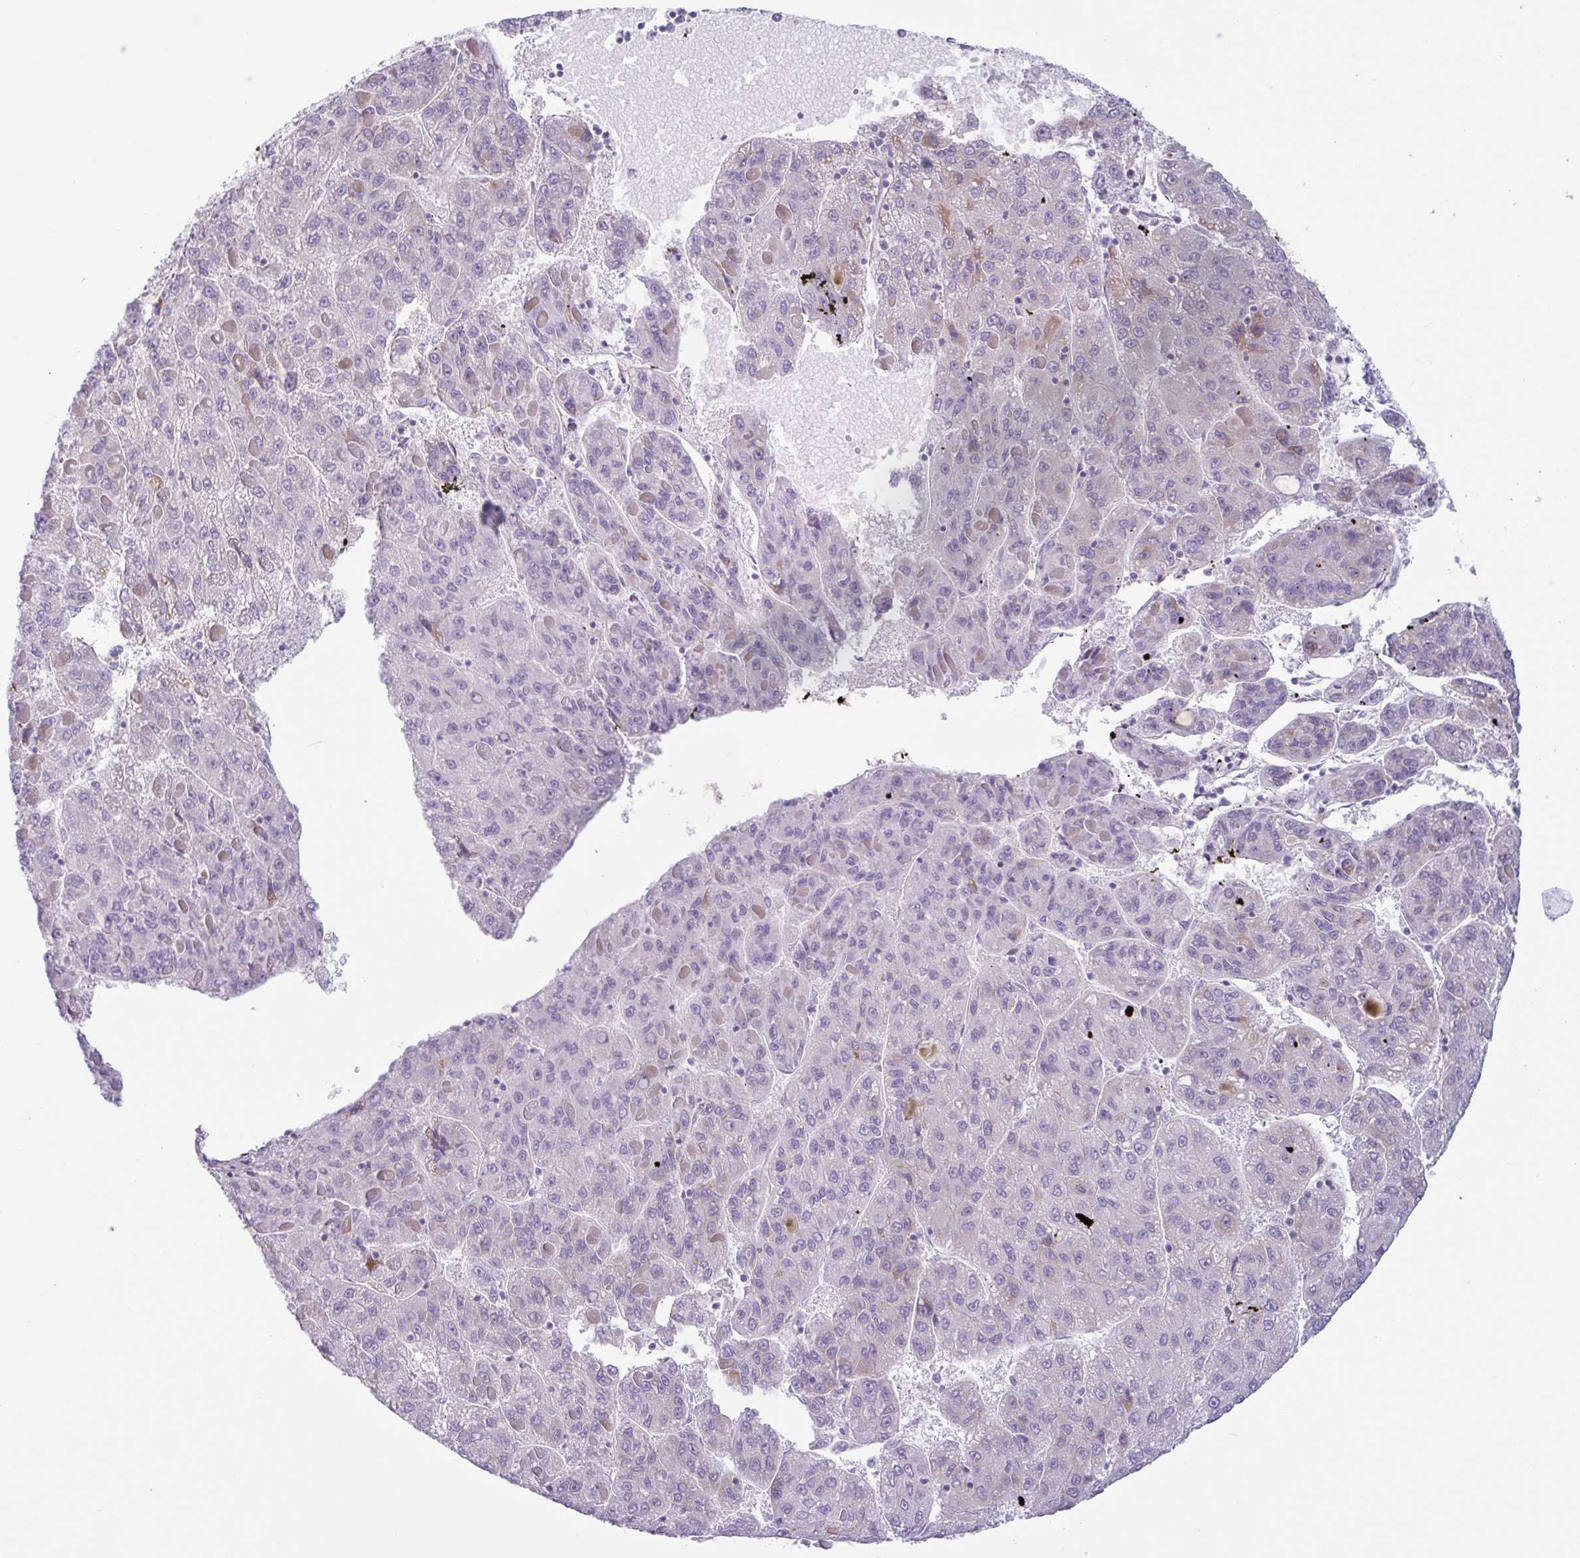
{"staining": {"intensity": "negative", "quantity": "none", "location": "none"}, "tissue": "liver cancer", "cell_type": "Tumor cells", "image_type": "cancer", "snomed": [{"axis": "morphology", "description": "Carcinoma, Hepatocellular, NOS"}, {"axis": "topography", "description": "Liver"}], "caption": "DAB (3,3'-diaminobenzidine) immunohistochemical staining of liver hepatocellular carcinoma demonstrates no significant expression in tumor cells.", "gene": "MYH10", "patient": {"sex": "female", "age": 82}}